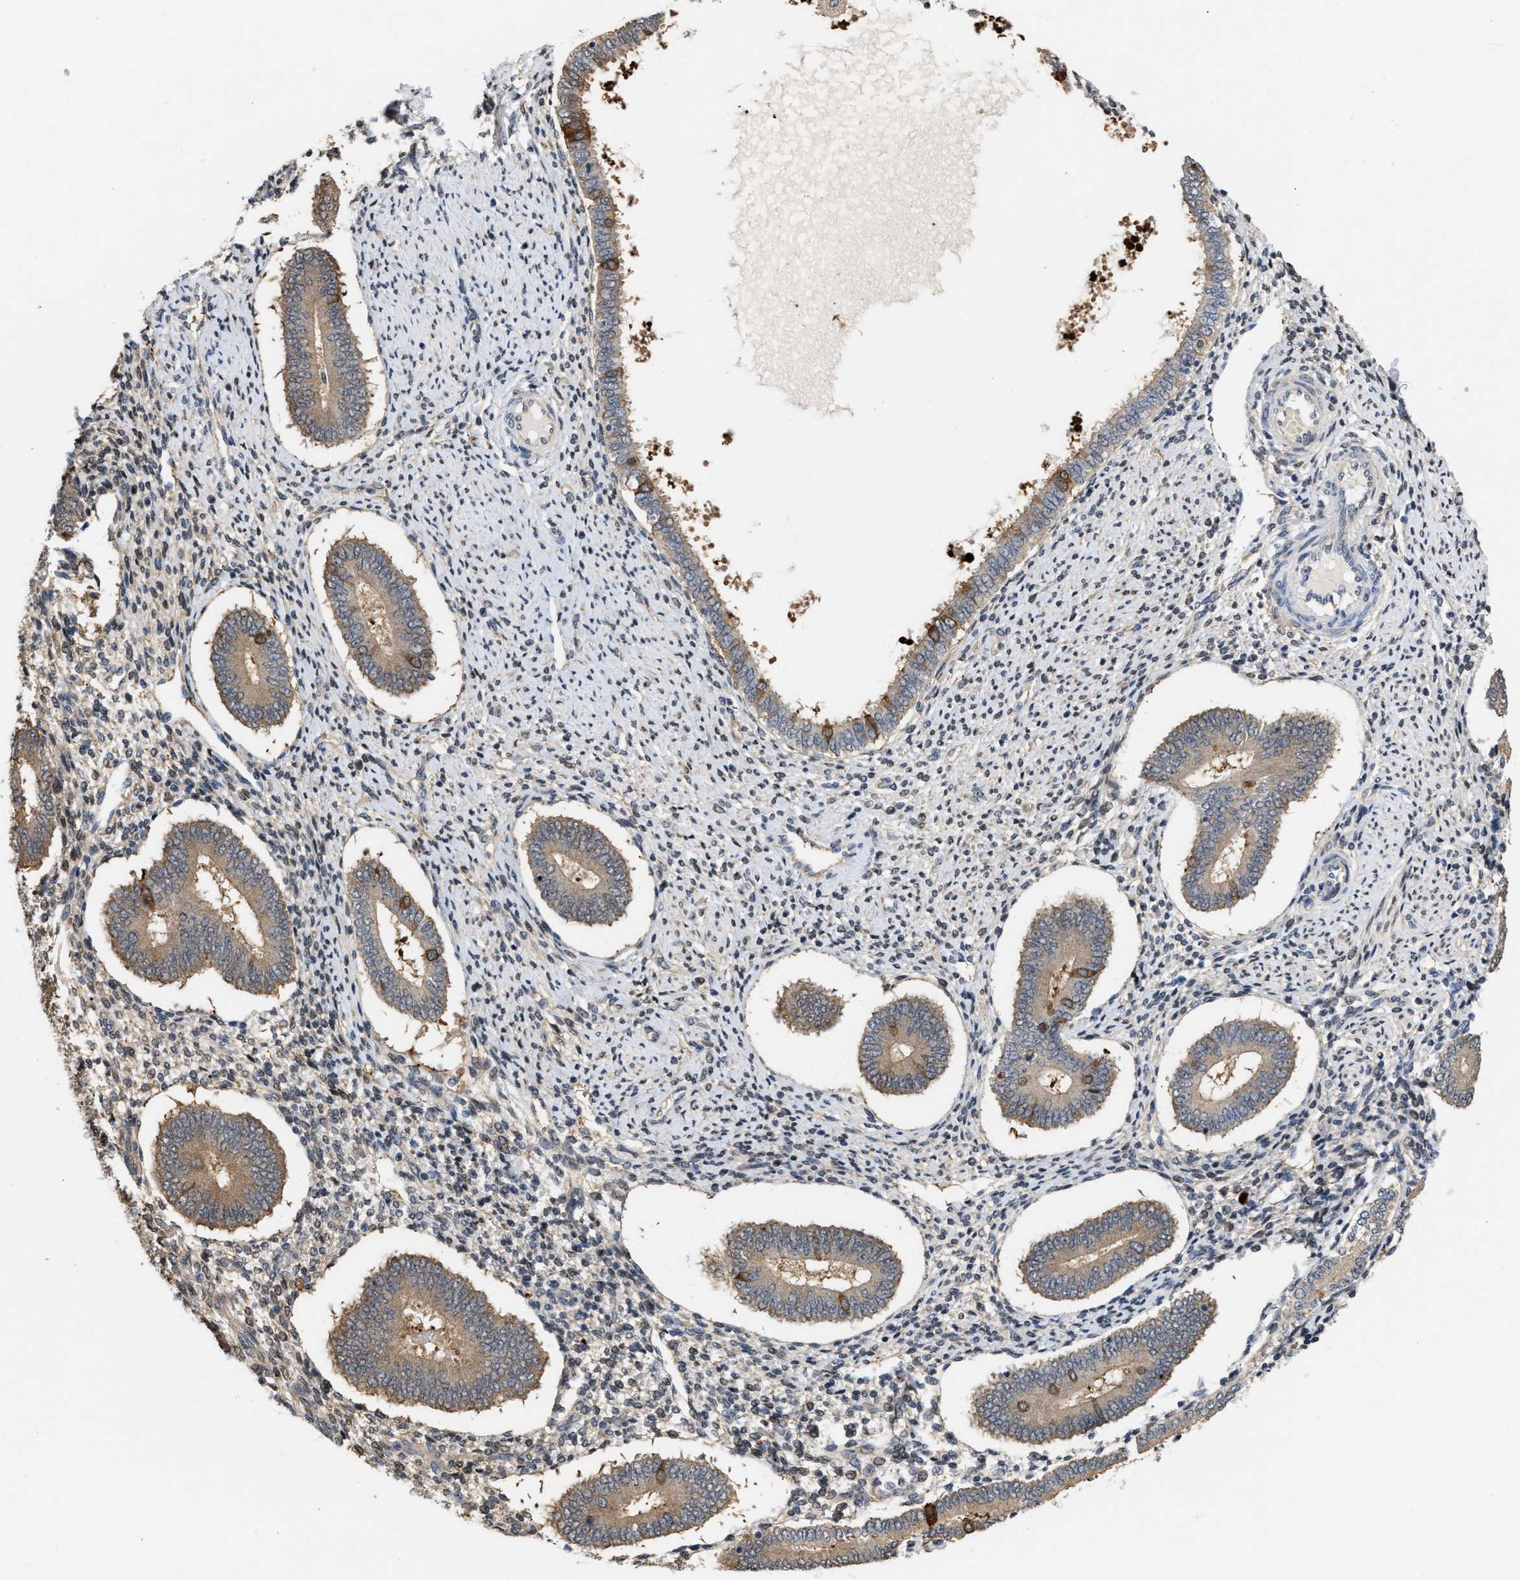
{"staining": {"intensity": "weak", "quantity": "25%-75%", "location": "nuclear"}, "tissue": "endometrium", "cell_type": "Cells in endometrial stroma", "image_type": "normal", "snomed": [{"axis": "morphology", "description": "Normal tissue, NOS"}, {"axis": "topography", "description": "Endometrium"}], "caption": "Endometrium stained with DAB immunohistochemistry (IHC) demonstrates low levels of weak nuclear positivity in approximately 25%-75% of cells in endometrial stroma.", "gene": "CSNK1A1", "patient": {"sex": "female", "age": 42}}